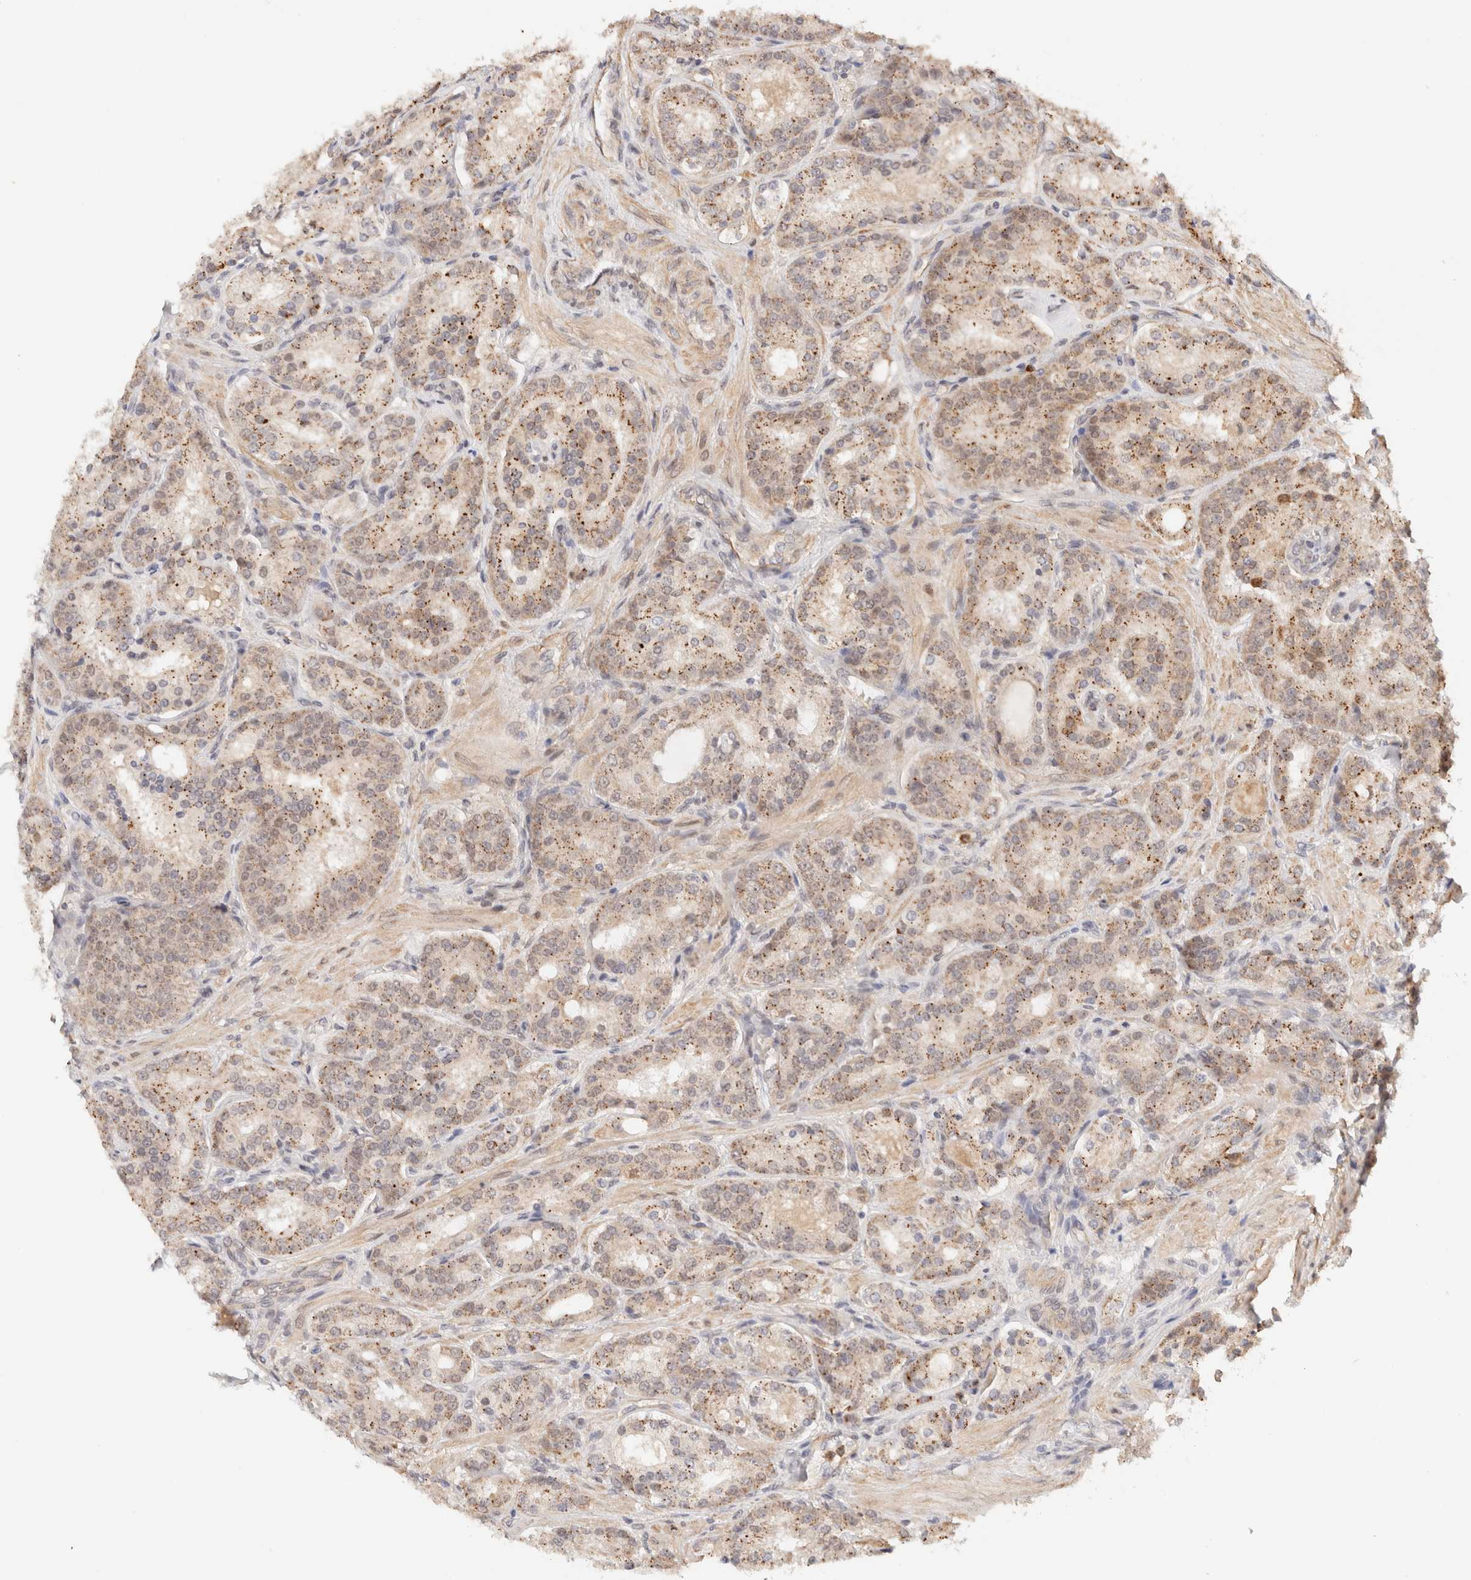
{"staining": {"intensity": "moderate", "quantity": "<25%", "location": "cytoplasmic/membranous,nuclear"}, "tissue": "prostate cancer", "cell_type": "Tumor cells", "image_type": "cancer", "snomed": [{"axis": "morphology", "description": "Adenocarcinoma, High grade"}, {"axis": "topography", "description": "Prostate"}], "caption": "A low amount of moderate cytoplasmic/membranous and nuclear staining is appreciated in about <25% of tumor cells in prostate cancer tissue.", "gene": "BRPF3", "patient": {"sex": "male", "age": 60}}